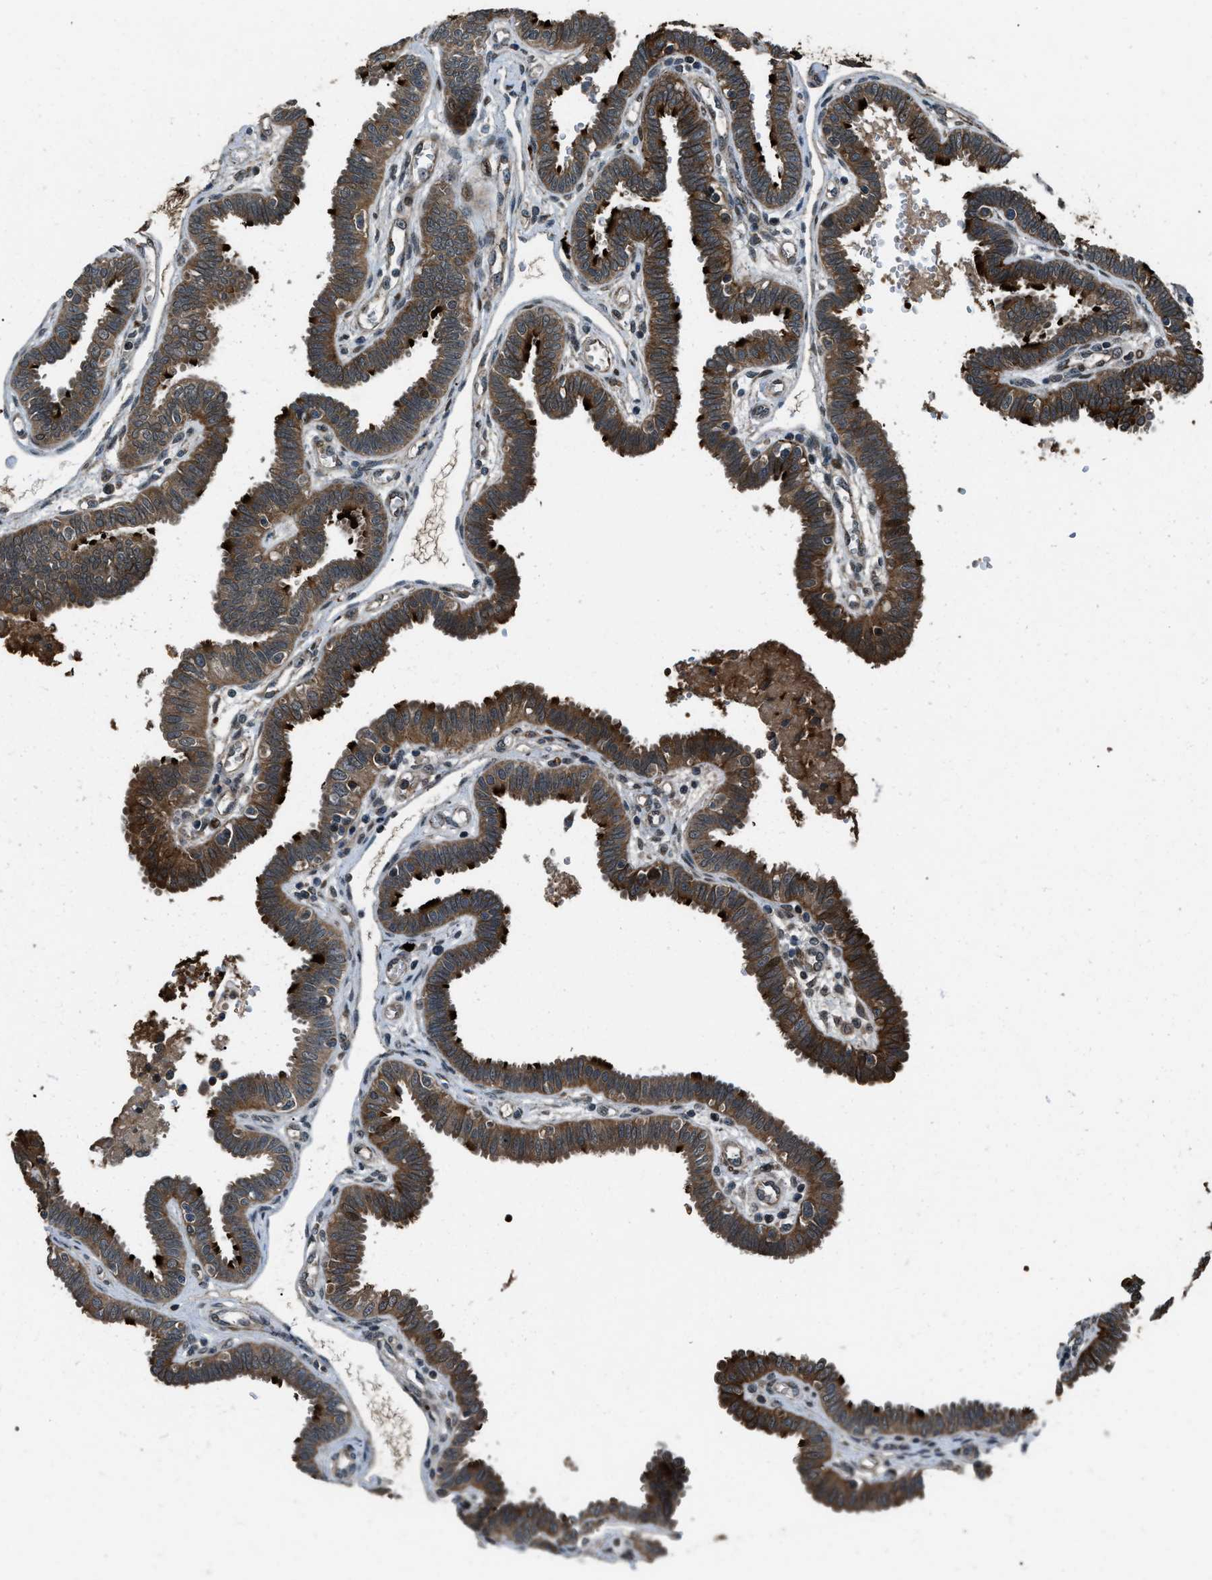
{"staining": {"intensity": "strong", "quantity": ">75%", "location": "cytoplasmic/membranous"}, "tissue": "fallopian tube", "cell_type": "Glandular cells", "image_type": "normal", "snomed": [{"axis": "morphology", "description": "Normal tissue, NOS"}, {"axis": "topography", "description": "Fallopian tube"}], "caption": "IHC micrograph of benign fallopian tube stained for a protein (brown), which shows high levels of strong cytoplasmic/membranous expression in approximately >75% of glandular cells.", "gene": "IRAK4", "patient": {"sex": "female", "age": 32}}